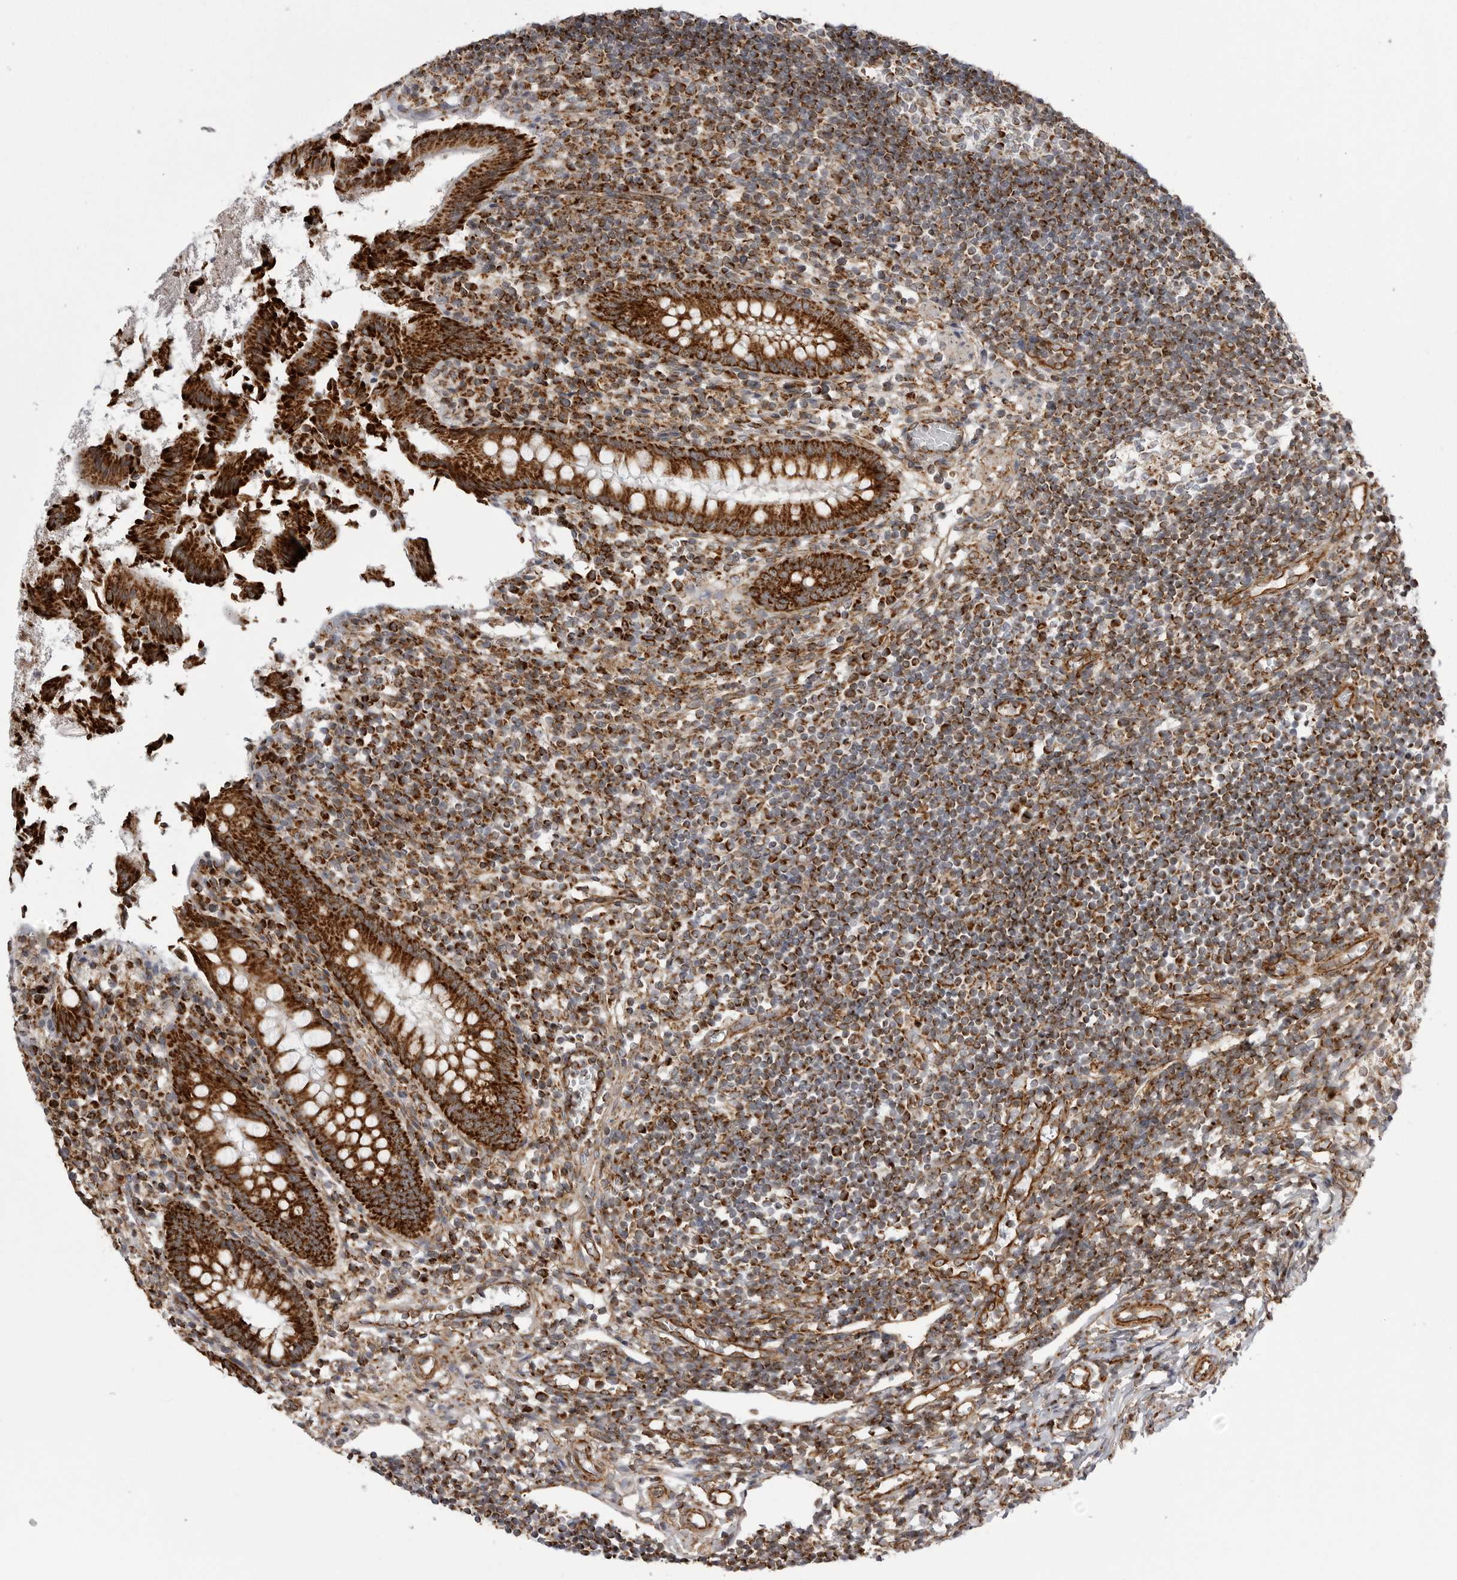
{"staining": {"intensity": "strong", "quantity": ">75%", "location": "cytoplasmic/membranous"}, "tissue": "appendix", "cell_type": "Glandular cells", "image_type": "normal", "snomed": [{"axis": "morphology", "description": "Normal tissue, NOS"}, {"axis": "topography", "description": "Appendix"}], "caption": "An immunohistochemistry image of benign tissue is shown. Protein staining in brown labels strong cytoplasmic/membranous positivity in appendix within glandular cells. (DAB (3,3'-diaminobenzidine) = brown stain, brightfield microscopy at high magnification).", "gene": "FH", "patient": {"sex": "female", "age": 17}}